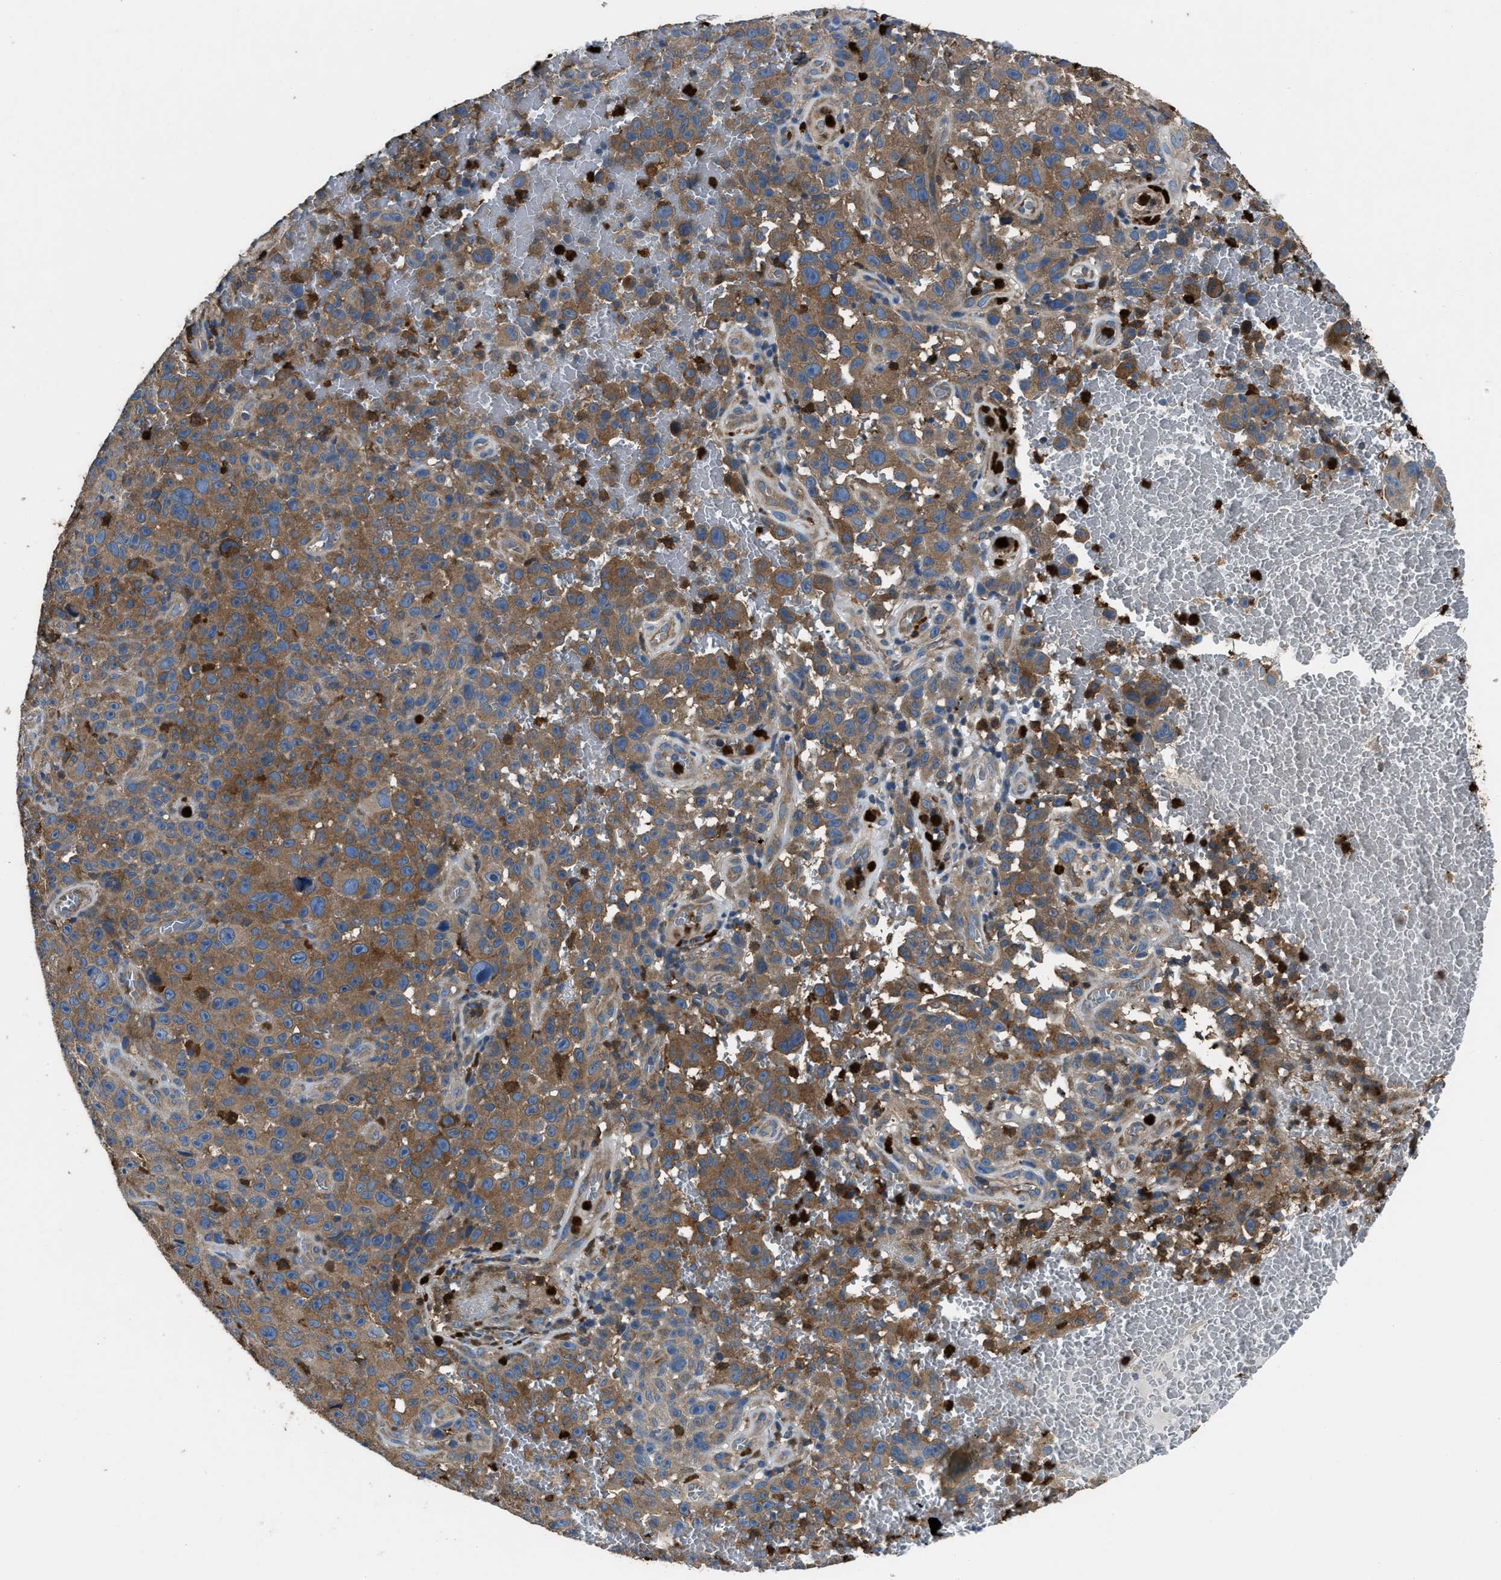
{"staining": {"intensity": "moderate", "quantity": ">75%", "location": "cytoplasmic/membranous"}, "tissue": "melanoma", "cell_type": "Tumor cells", "image_type": "cancer", "snomed": [{"axis": "morphology", "description": "Malignant melanoma, NOS"}, {"axis": "topography", "description": "Skin"}], "caption": "There is medium levels of moderate cytoplasmic/membranous staining in tumor cells of melanoma, as demonstrated by immunohistochemical staining (brown color).", "gene": "ANGPT1", "patient": {"sex": "female", "age": 82}}